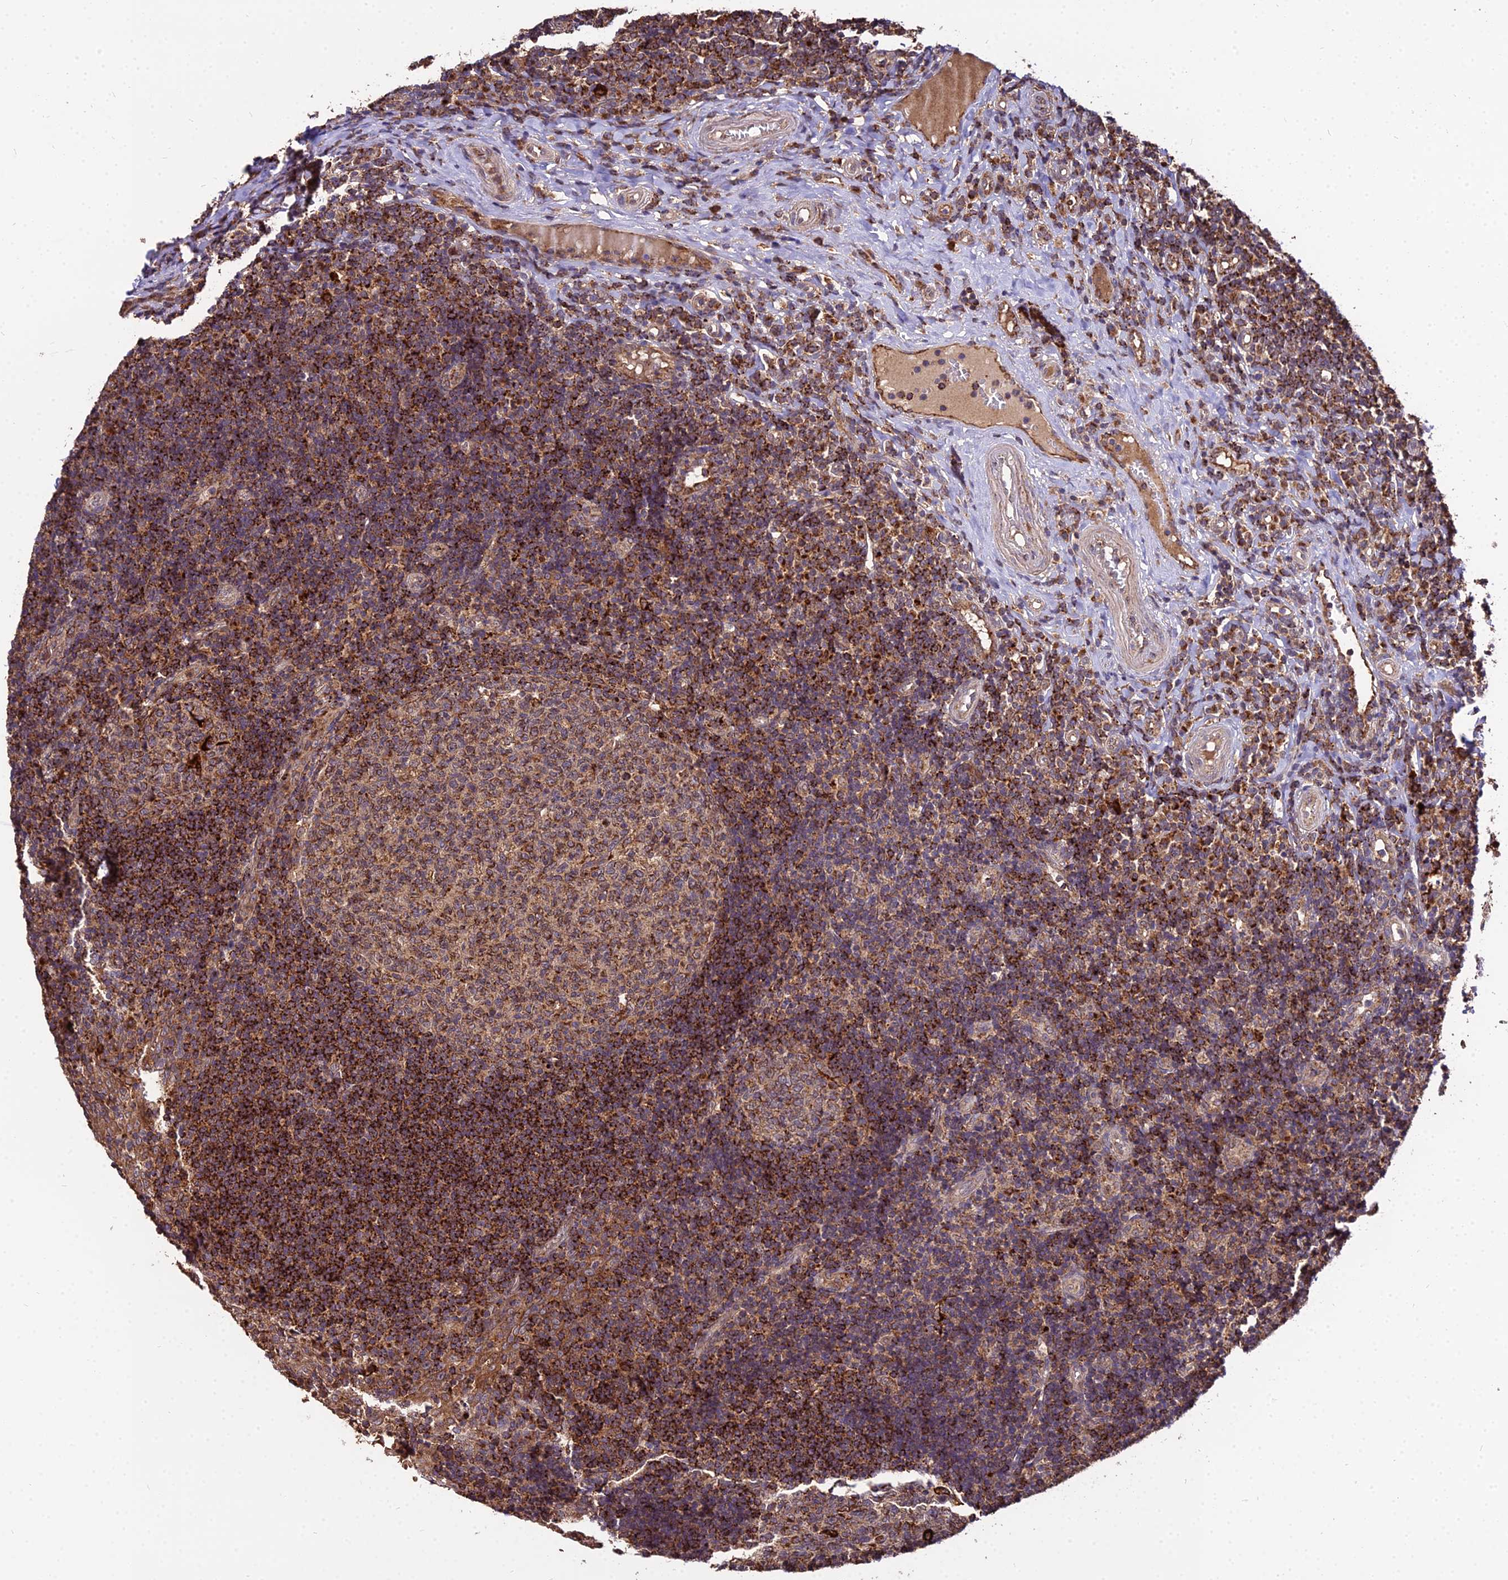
{"staining": {"intensity": "strong", "quantity": ">75%", "location": "cytoplasmic/membranous"}, "tissue": "tonsil", "cell_type": "Germinal center cells", "image_type": "normal", "snomed": [{"axis": "morphology", "description": "Normal tissue, NOS"}, {"axis": "topography", "description": "Tonsil"}], "caption": "The image displays staining of unremarkable tonsil, revealing strong cytoplasmic/membranous protein staining (brown color) within germinal center cells.", "gene": "ENSG00000258465", "patient": {"sex": "female", "age": 40}}